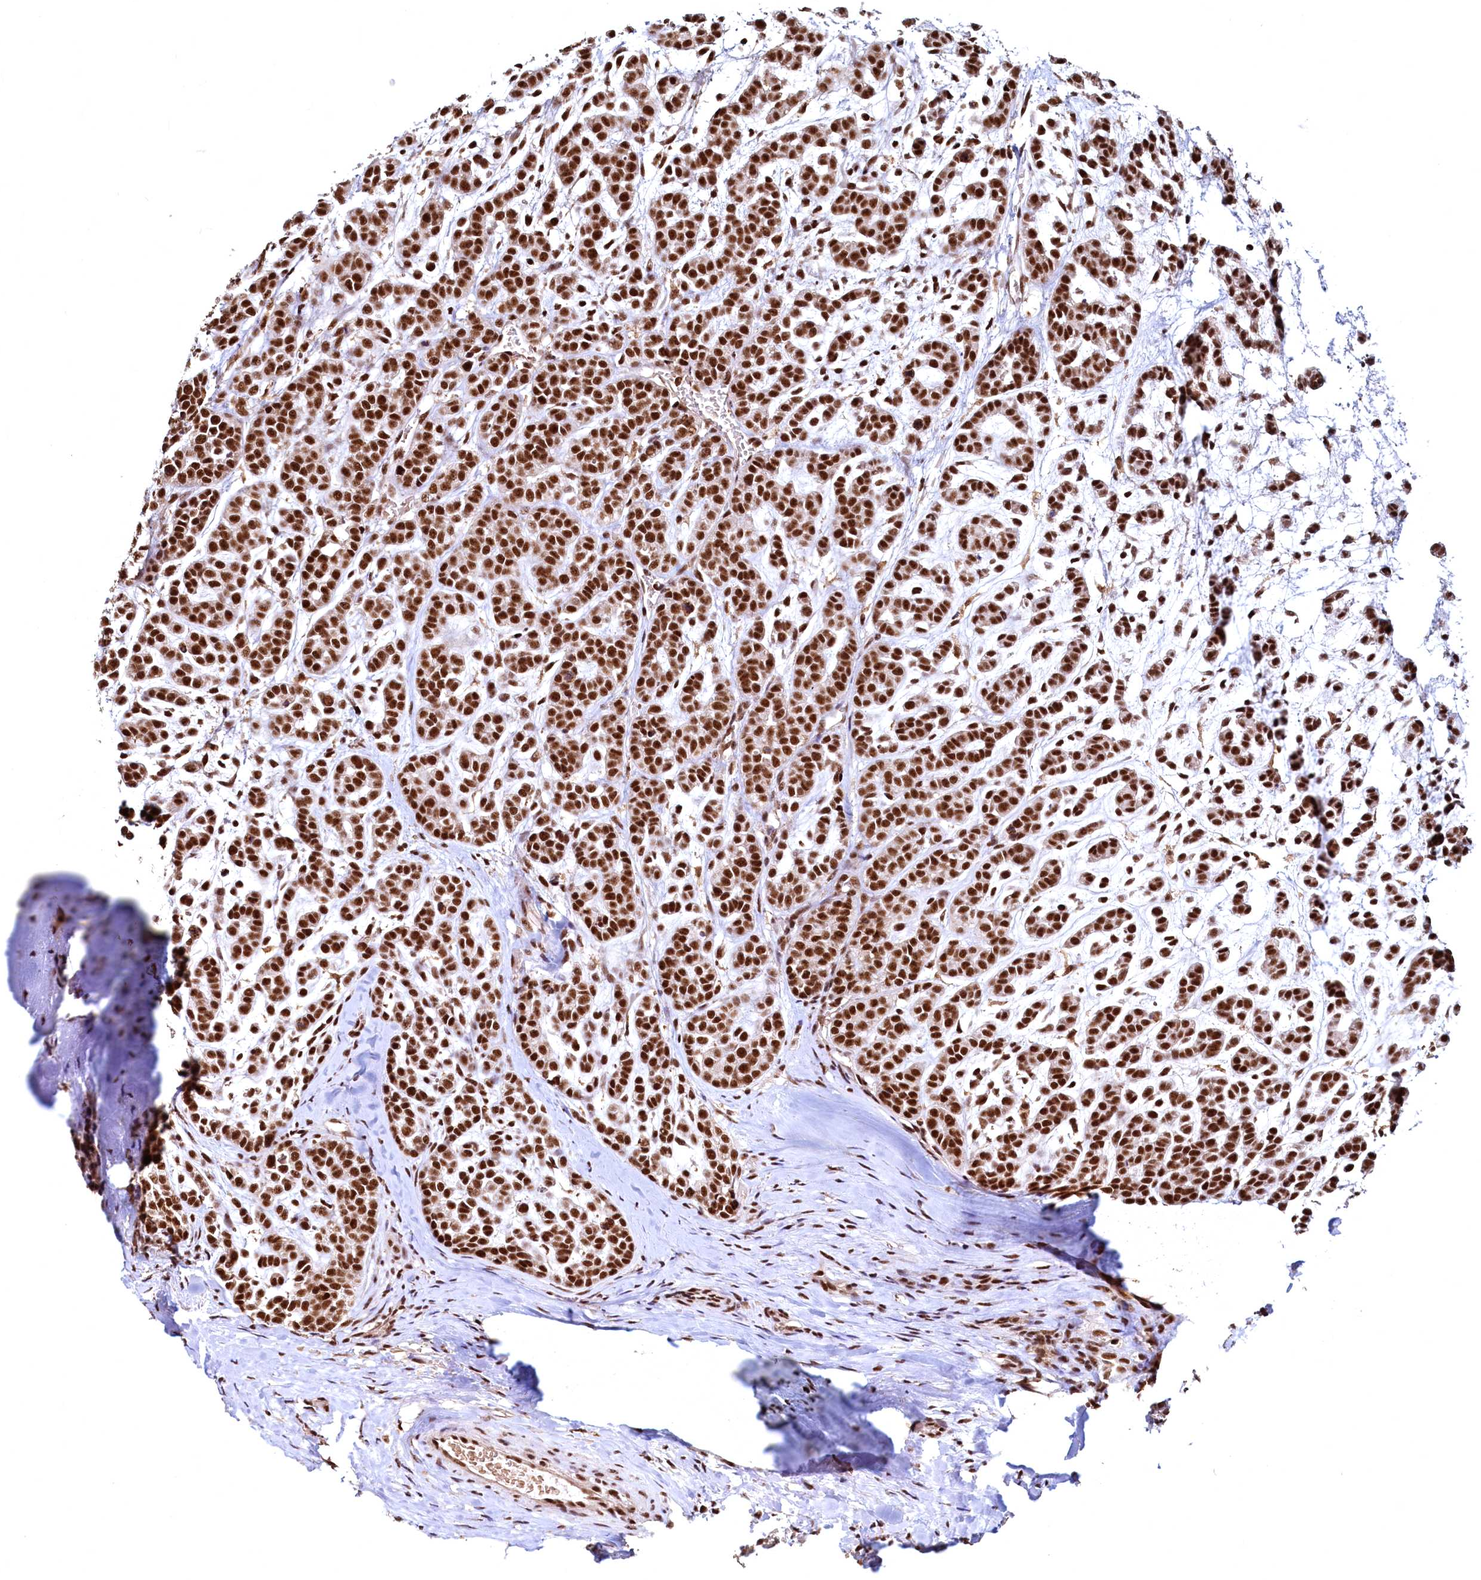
{"staining": {"intensity": "strong", "quantity": ">75%", "location": "nuclear"}, "tissue": "head and neck cancer", "cell_type": "Tumor cells", "image_type": "cancer", "snomed": [{"axis": "morphology", "description": "Adenocarcinoma, NOS"}, {"axis": "morphology", "description": "Adenoma, NOS"}, {"axis": "topography", "description": "Head-Neck"}], "caption": "Immunohistochemistry (IHC) of human head and neck adenocarcinoma demonstrates high levels of strong nuclear positivity in about >75% of tumor cells.", "gene": "RSRC2", "patient": {"sex": "female", "age": 55}}